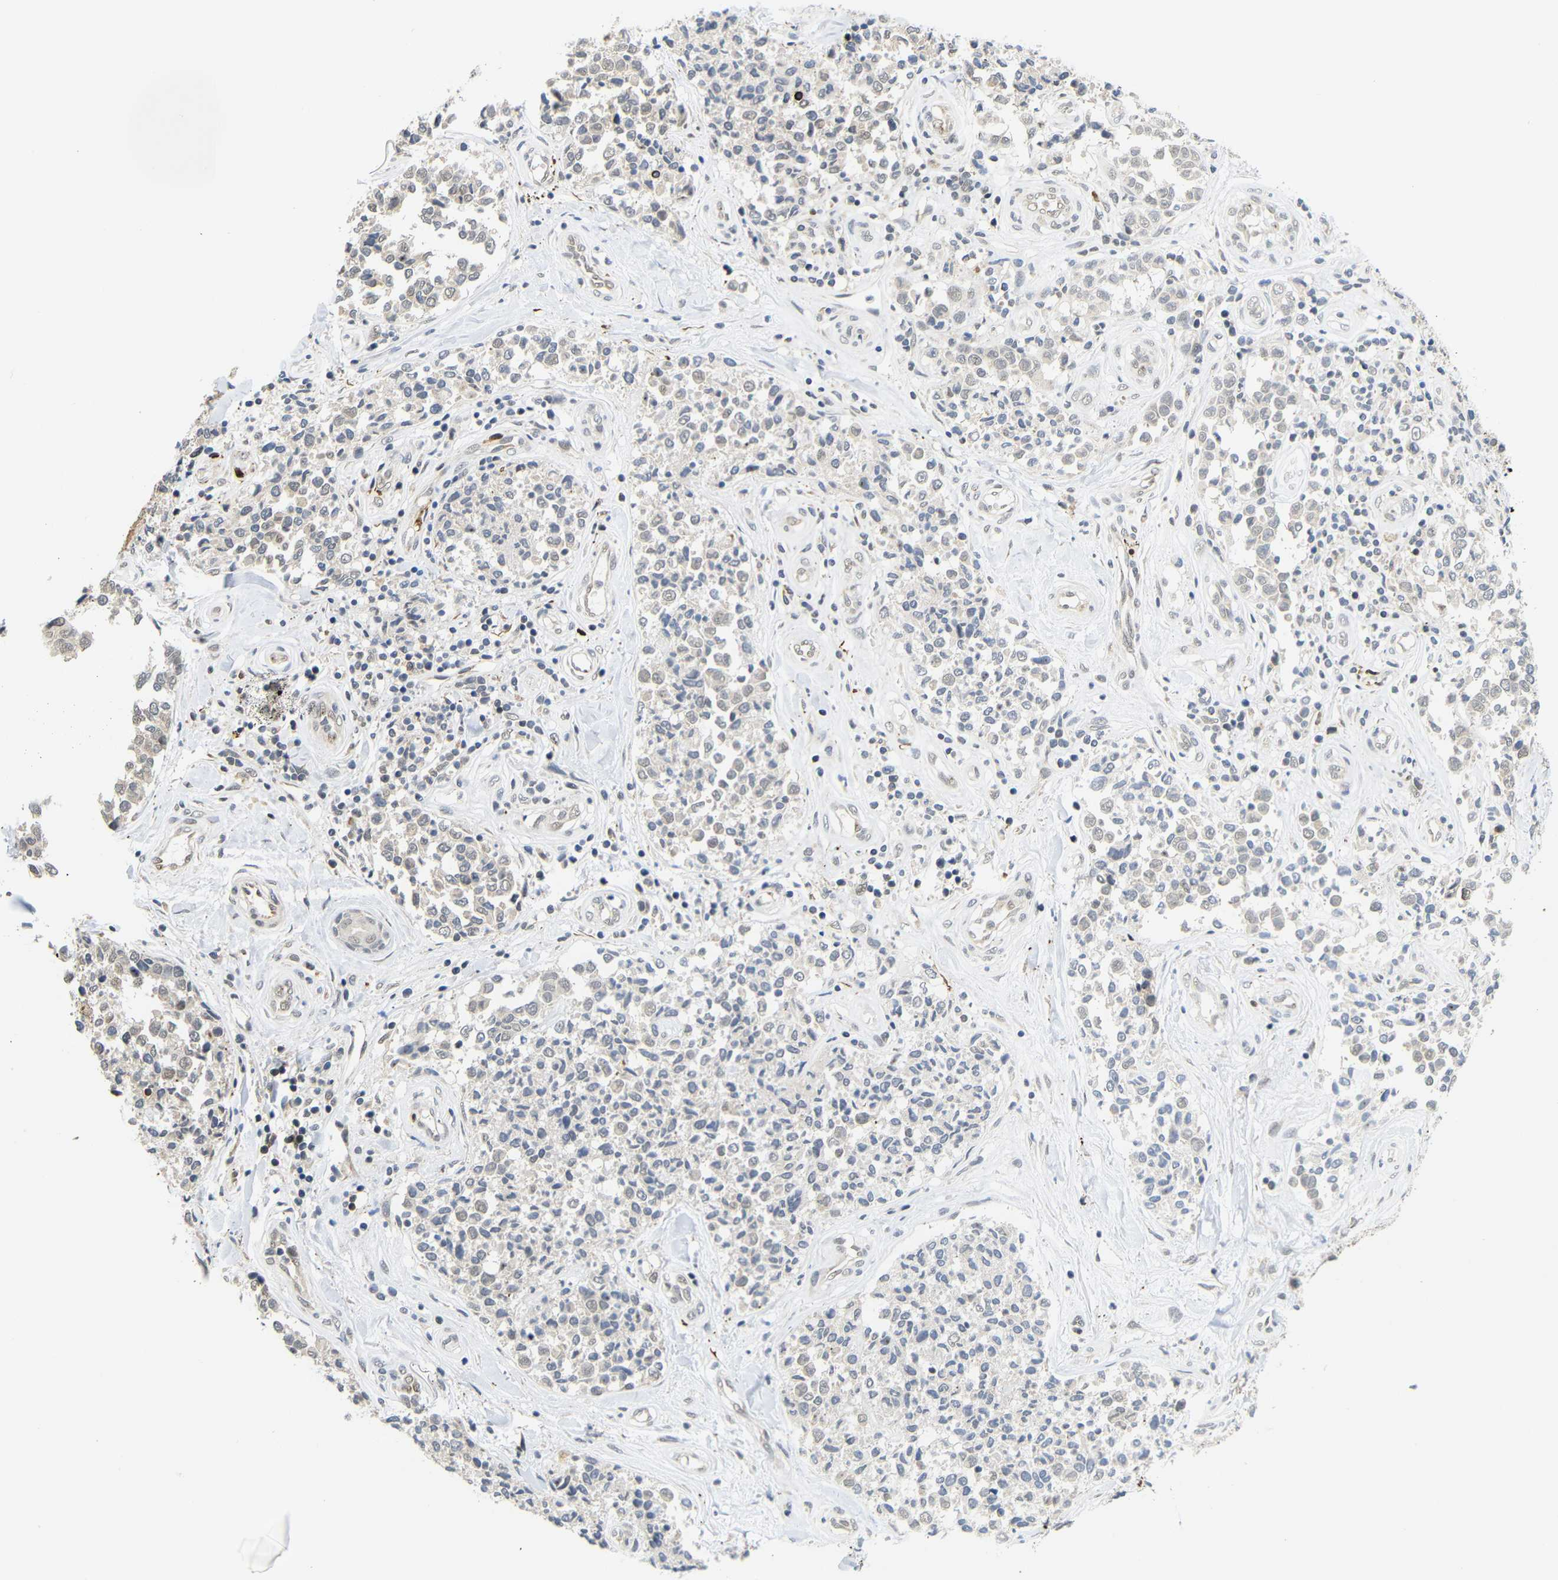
{"staining": {"intensity": "weak", "quantity": ">75%", "location": "cytoplasmic/membranous"}, "tissue": "melanoma", "cell_type": "Tumor cells", "image_type": "cancer", "snomed": [{"axis": "morphology", "description": "Malignant melanoma, NOS"}, {"axis": "topography", "description": "Skin"}], "caption": "Human malignant melanoma stained with a brown dye exhibits weak cytoplasmic/membranous positive positivity in approximately >75% of tumor cells.", "gene": "GJA5", "patient": {"sex": "female", "age": 64}}